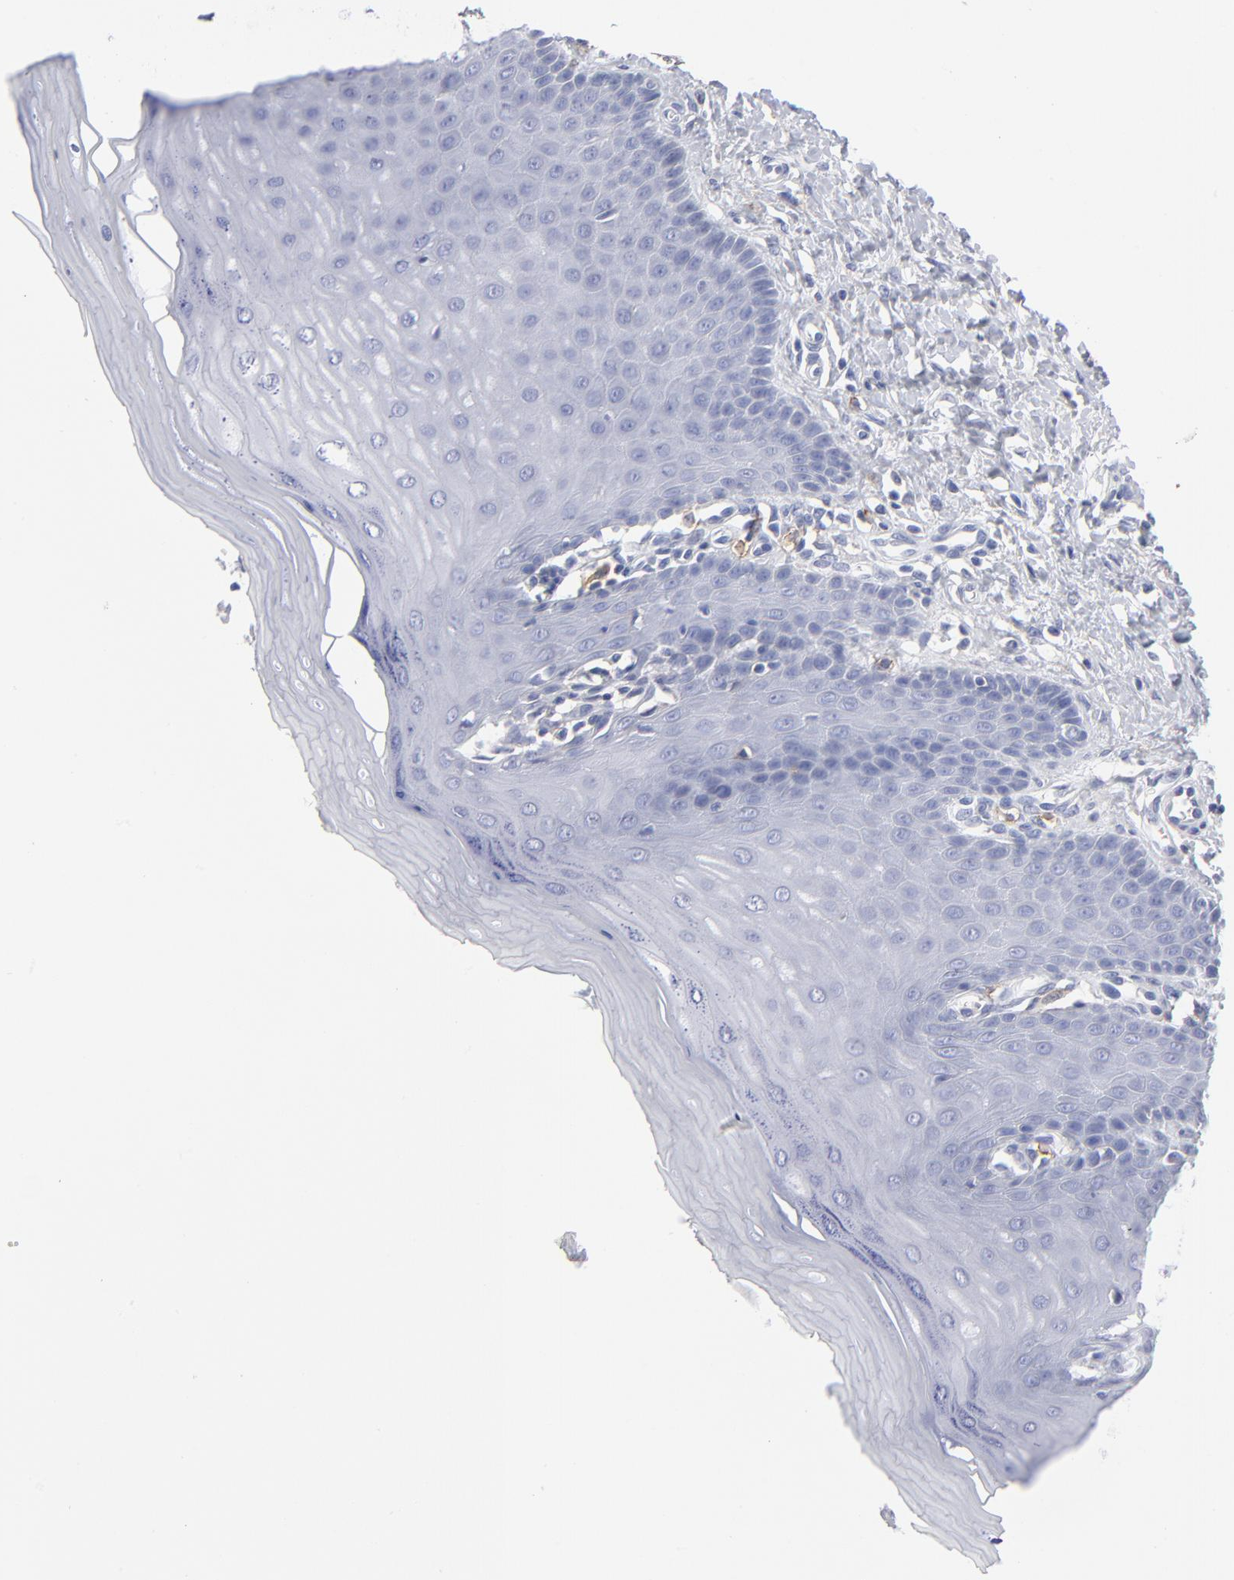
{"staining": {"intensity": "negative", "quantity": "none", "location": "none"}, "tissue": "cervix", "cell_type": "Glandular cells", "image_type": "normal", "snomed": [{"axis": "morphology", "description": "Normal tissue, NOS"}, {"axis": "topography", "description": "Cervix"}], "caption": "A histopathology image of cervix stained for a protein demonstrates no brown staining in glandular cells. (IHC, brightfield microscopy, high magnification).", "gene": "LAT2", "patient": {"sex": "female", "age": 55}}